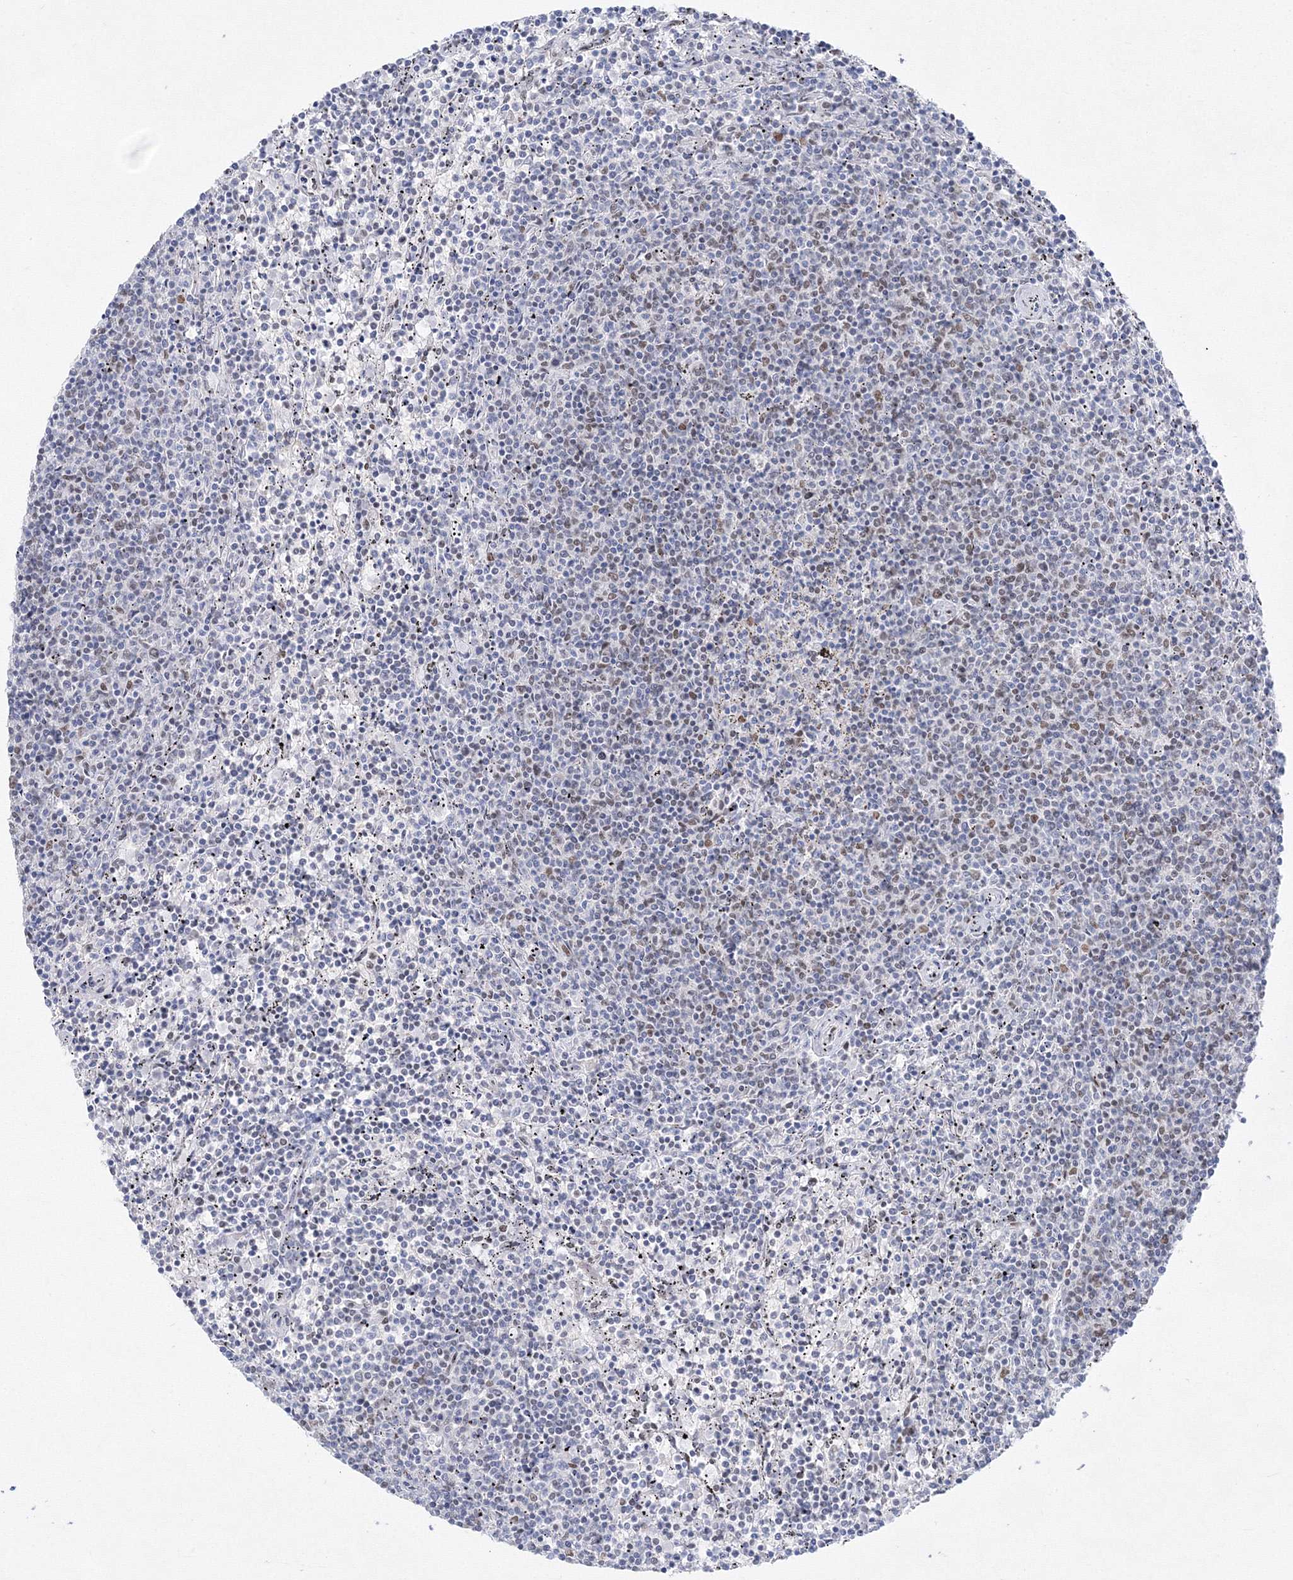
{"staining": {"intensity": "negative", "quantity": "none", "location": "none"}, "tissue": "lymphoma", "cell_type": "Tumor cells", "image_type": "cancer", "snomed": [{"axis": "morphology", "description": "Malignant lymphoma, non-Hodgkin's type, Low grade"}, {"axis": "topography", "description": "Spleen"}], "caption": "DAB immunohistochemical staining of human lymphoma reveals no significant positivity in tumor cells. (DAB IHC with hematoxylin counter stain).", "gene": "ZNF638", "patient": {"sex": "female", "age": 50}}